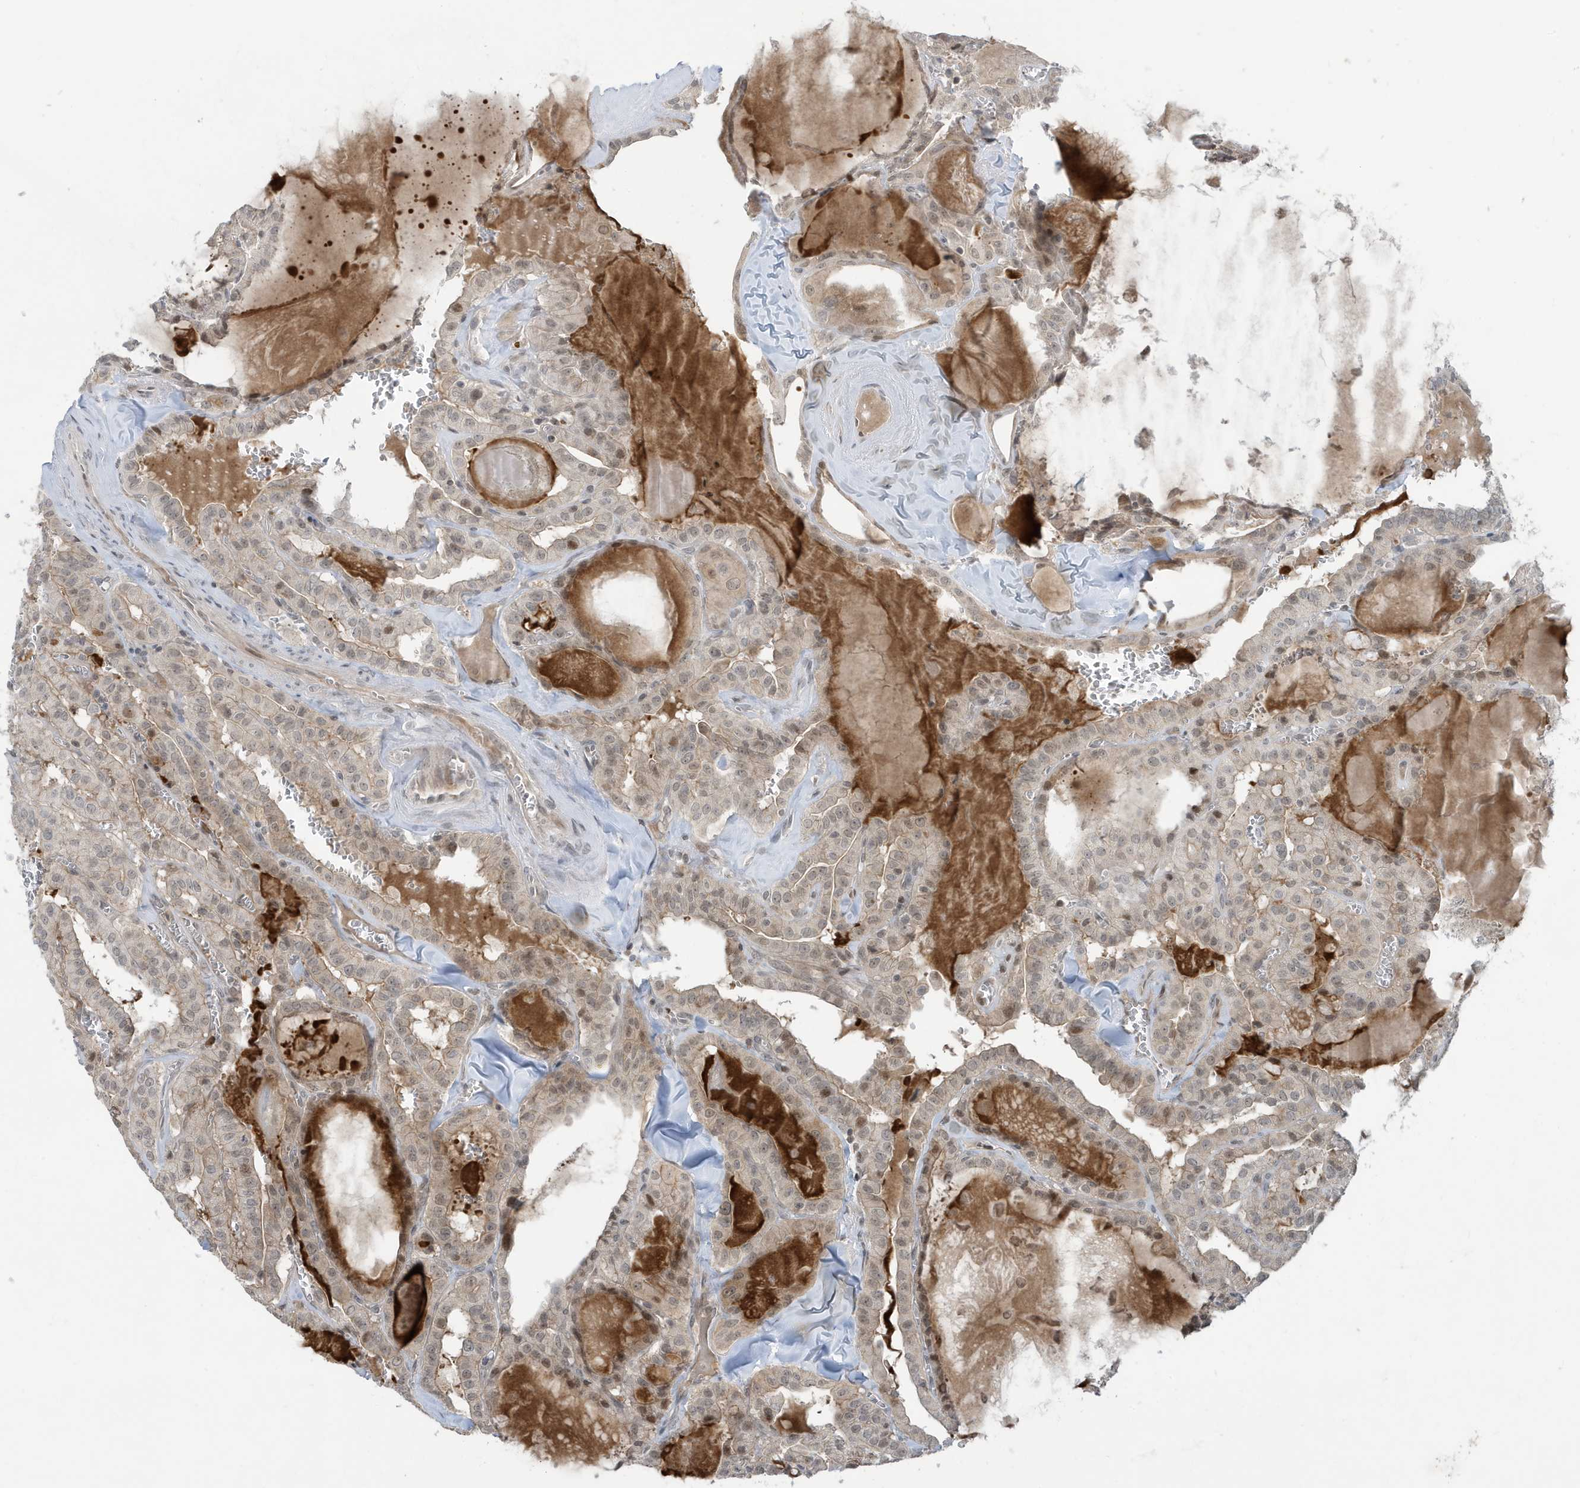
{"staining": {"intensity": "weak", "quantity": "25%-75%", "location": "cytoplasmic/membranous,nuclear"}, "tissue": "thyroid cancer", "cell_type": "Tumor cells", "image_type": "cancer", "snomed": [{"axis": "morphology", "description": "Papillary adenocarcinoma, NOS"}, {"axis": "topography", "description": "Thyroid gland"}], "caption": "An image showing weak cytoplasmic/membranous and nuclear positivity in approximately 25%-75% of tumor cells in papillary adenocarcinoma (thyroid), as visualized by brown immunohistochemical staining.", "gene": "PRRT3", "patient": {"sex": "male", "age": 52}}